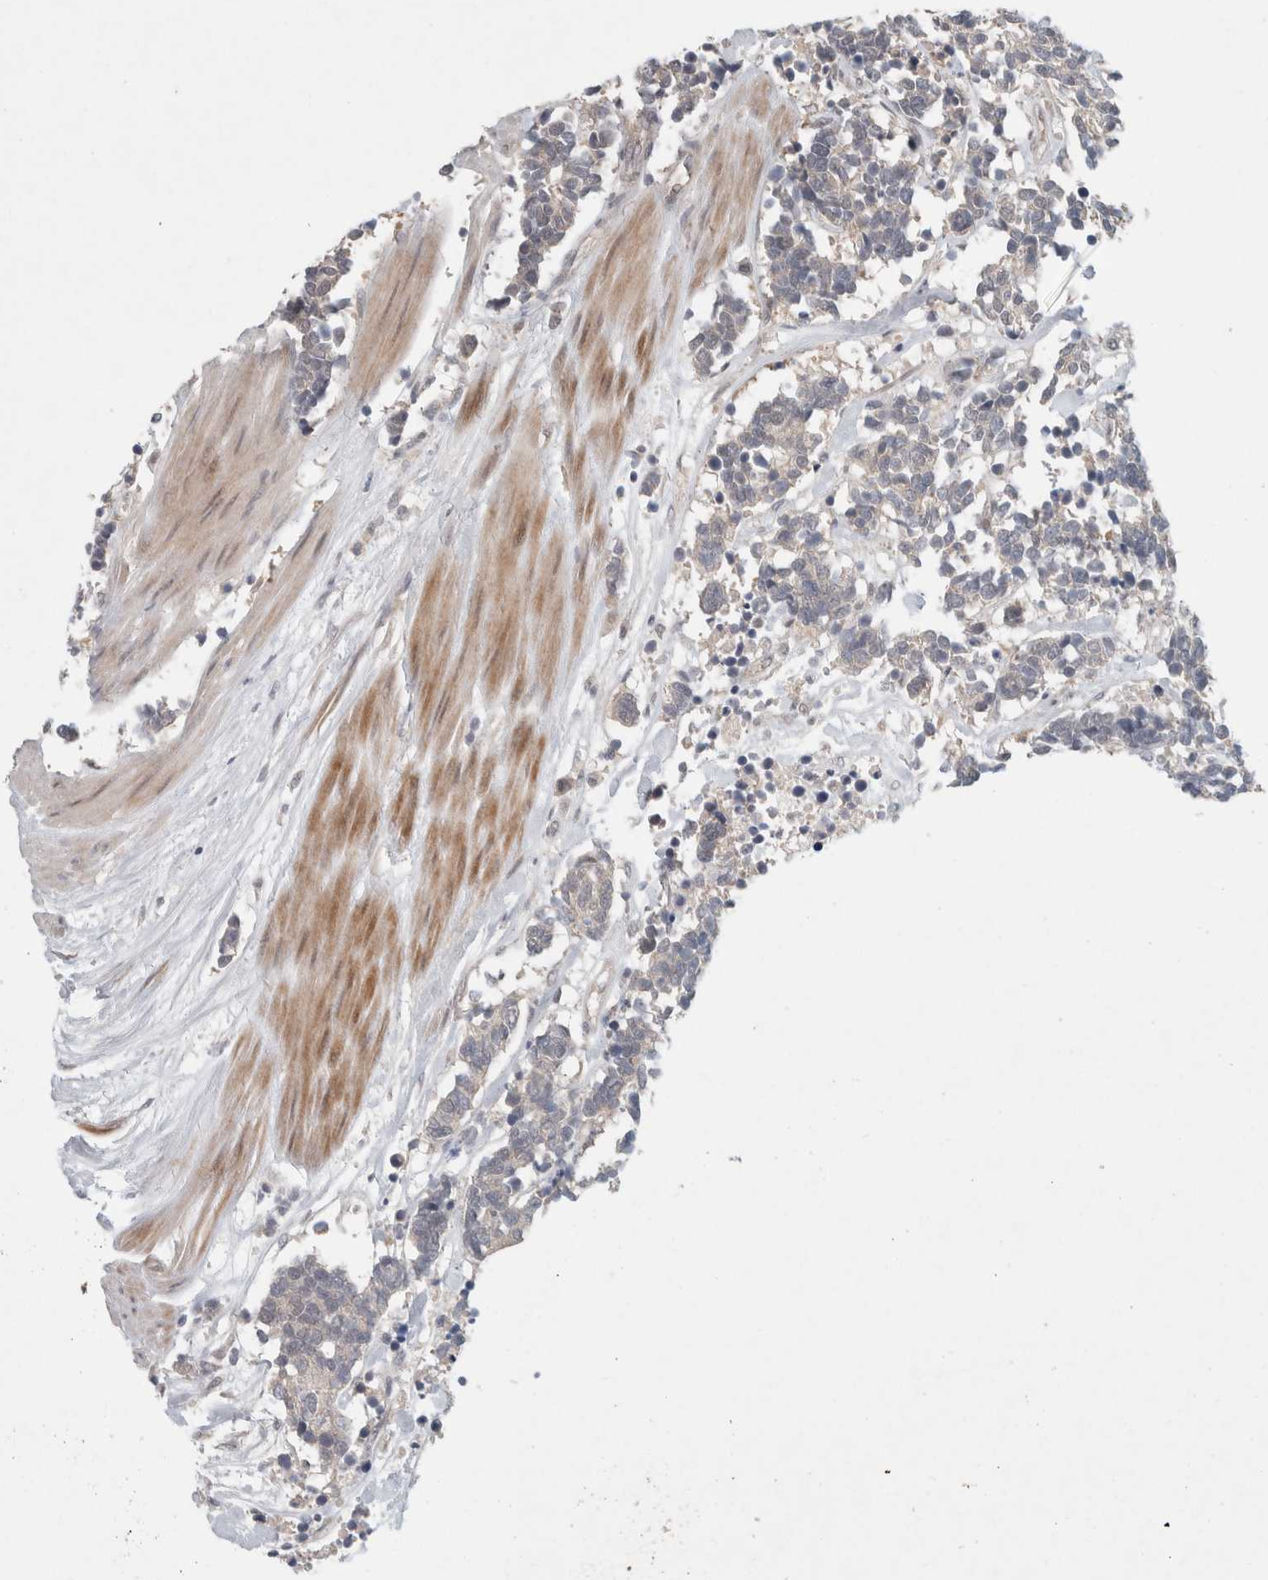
{"staining": {"intensity": "negative", "quantity": "none", "location": "none"}, "tissue": "carcinoid", "cell_type": "Tumor cells", "image_type": "cancer", "snomed": [{"axis": "morphology", "description": "Carcinoma, NOS"}, {"axis": "morphology", "description": "Carcinoid, malignant, NOS"}, {"axis": "topography", "description": "Urinary bladder"}], "caption": "This is an immunohistochemistry micrograph of carcinoid. There is no expression in tumor cells.", "gene": "RASAL2", "patient": {"sex": "male", "age": 57}}